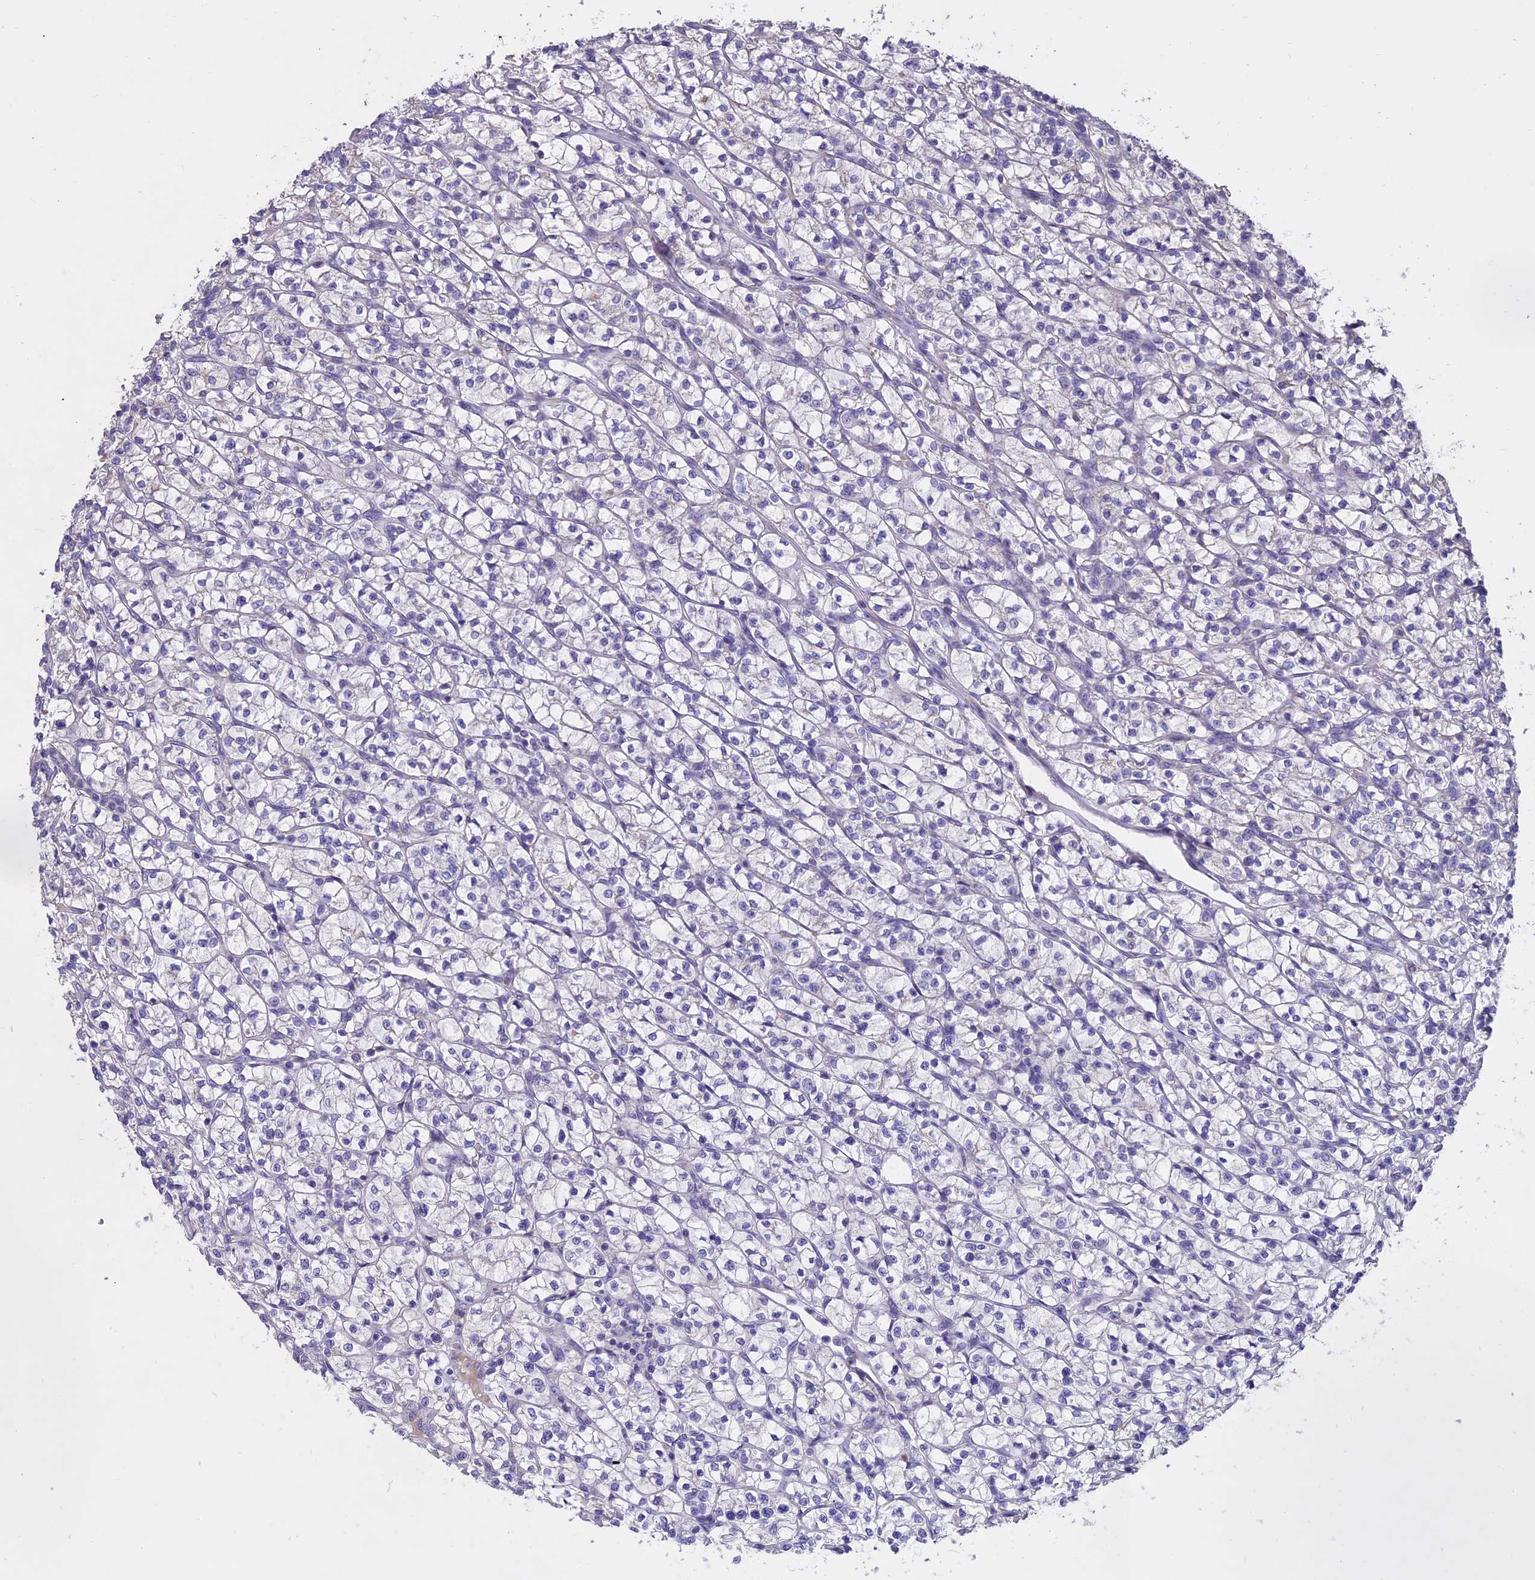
{"staining": {"intensity": "negative", "quantity": "none", "location": "none"}, "tissue": "renal cancer", "cell_type": "Tumor cells", "image_type": "cancer", "snomed": [{"axis": "morphology", "description": "Adenocarcinoma, NOS"}, {"axis": "topography", "description": "Kidney"}], "caption": "Tumor cells are negative for protein expression in human renal cancer.", "gene": "WFDC2", "patient": {"sex": "female", "age": 64}}